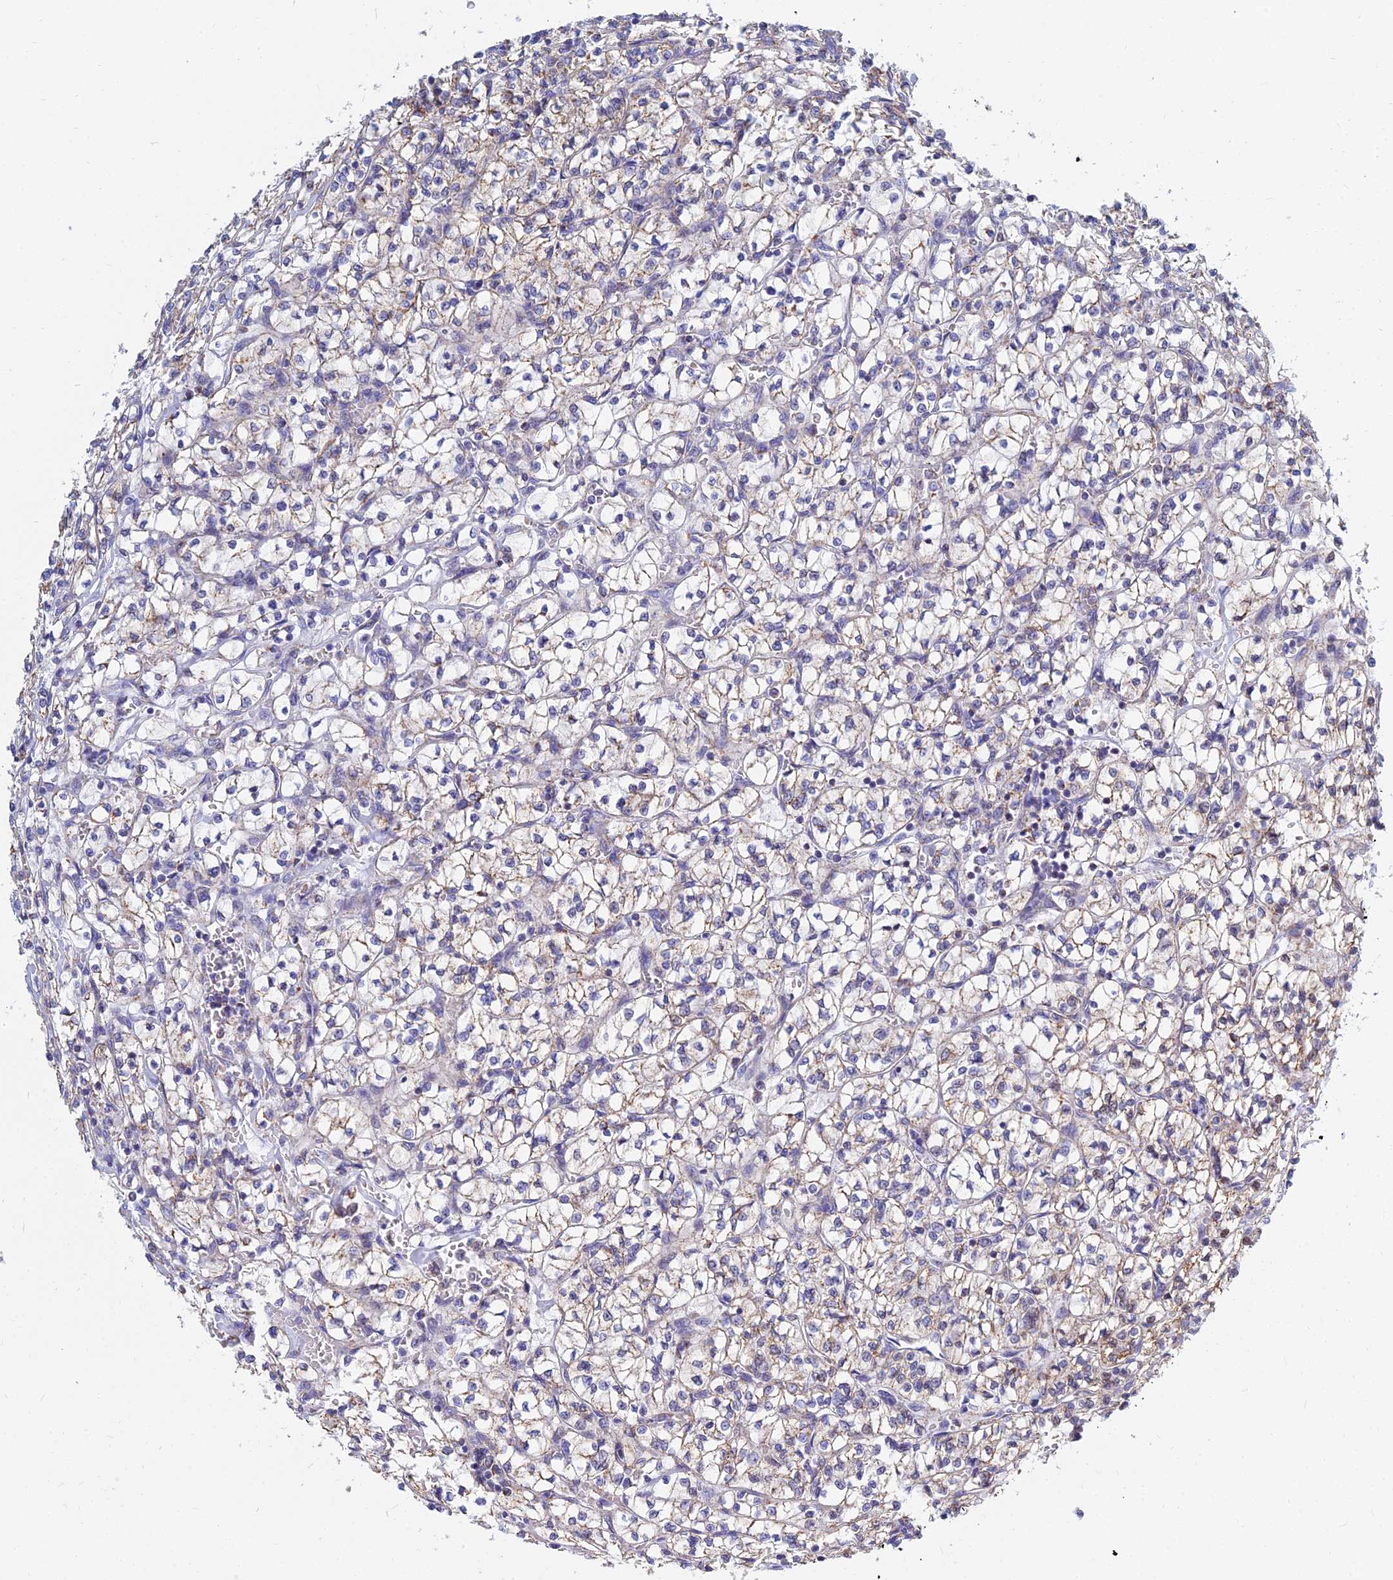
{"staining": {"intensity": "weak", "quantity": "25%-75%", "location": "cytoplasmic/membranous"}, "tissue": "renal cancer", "cell_type": "Tumor cells", "image_type": "cancer", "snomed": [{"axis": "morphology", "description": "Adenocarcinoma, NOS"}, {"axis": "topography", "description": "Kidney"}], "caption": "A brown stain labels weak cytoplasmic/membranous positivity of a protein in renal adenocarcinoma tumor cells.", "gene": "MGST1", "patient": {"sex": "female", "age": 64}}